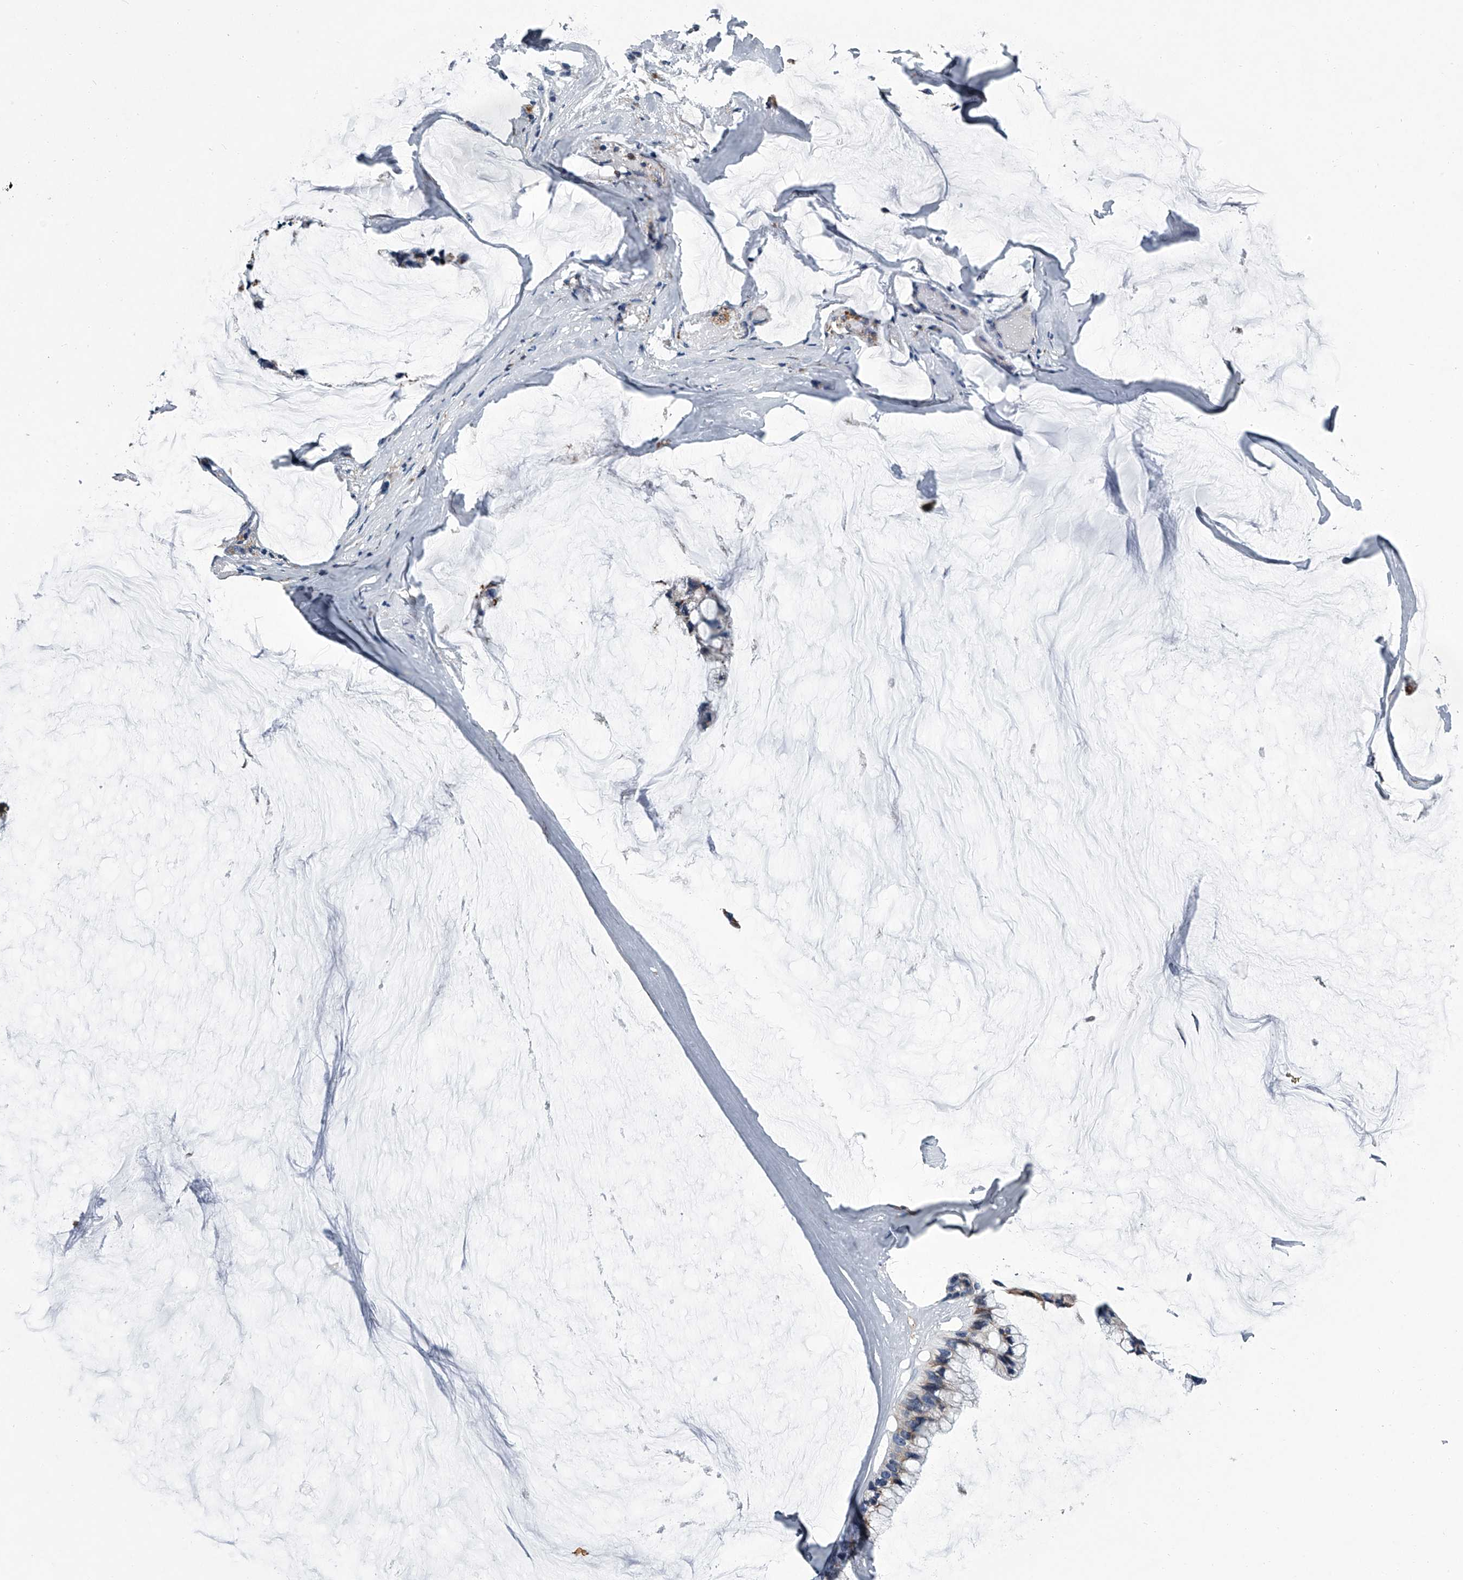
{"staining": {"intensity": "negative", "quantity": "none", "location": "none"}, "tissue": "ovarian cancer", "cell_type": "Tumor cells", "image_type": "cancer", "snomed": [{"axis": "morphology", "description": "Cystadenocarcinoma, mucinous, NOS"}, {"axis": "topography", "description": "Ovary"}], "caption": "Protein analysis of ovarian cancer (mucinous cystadenocarcinoma) demonstrates no significant expression in tumor cells.", "gene": "TMEM63C", "patient": {"sex": "female", "age": 39}}